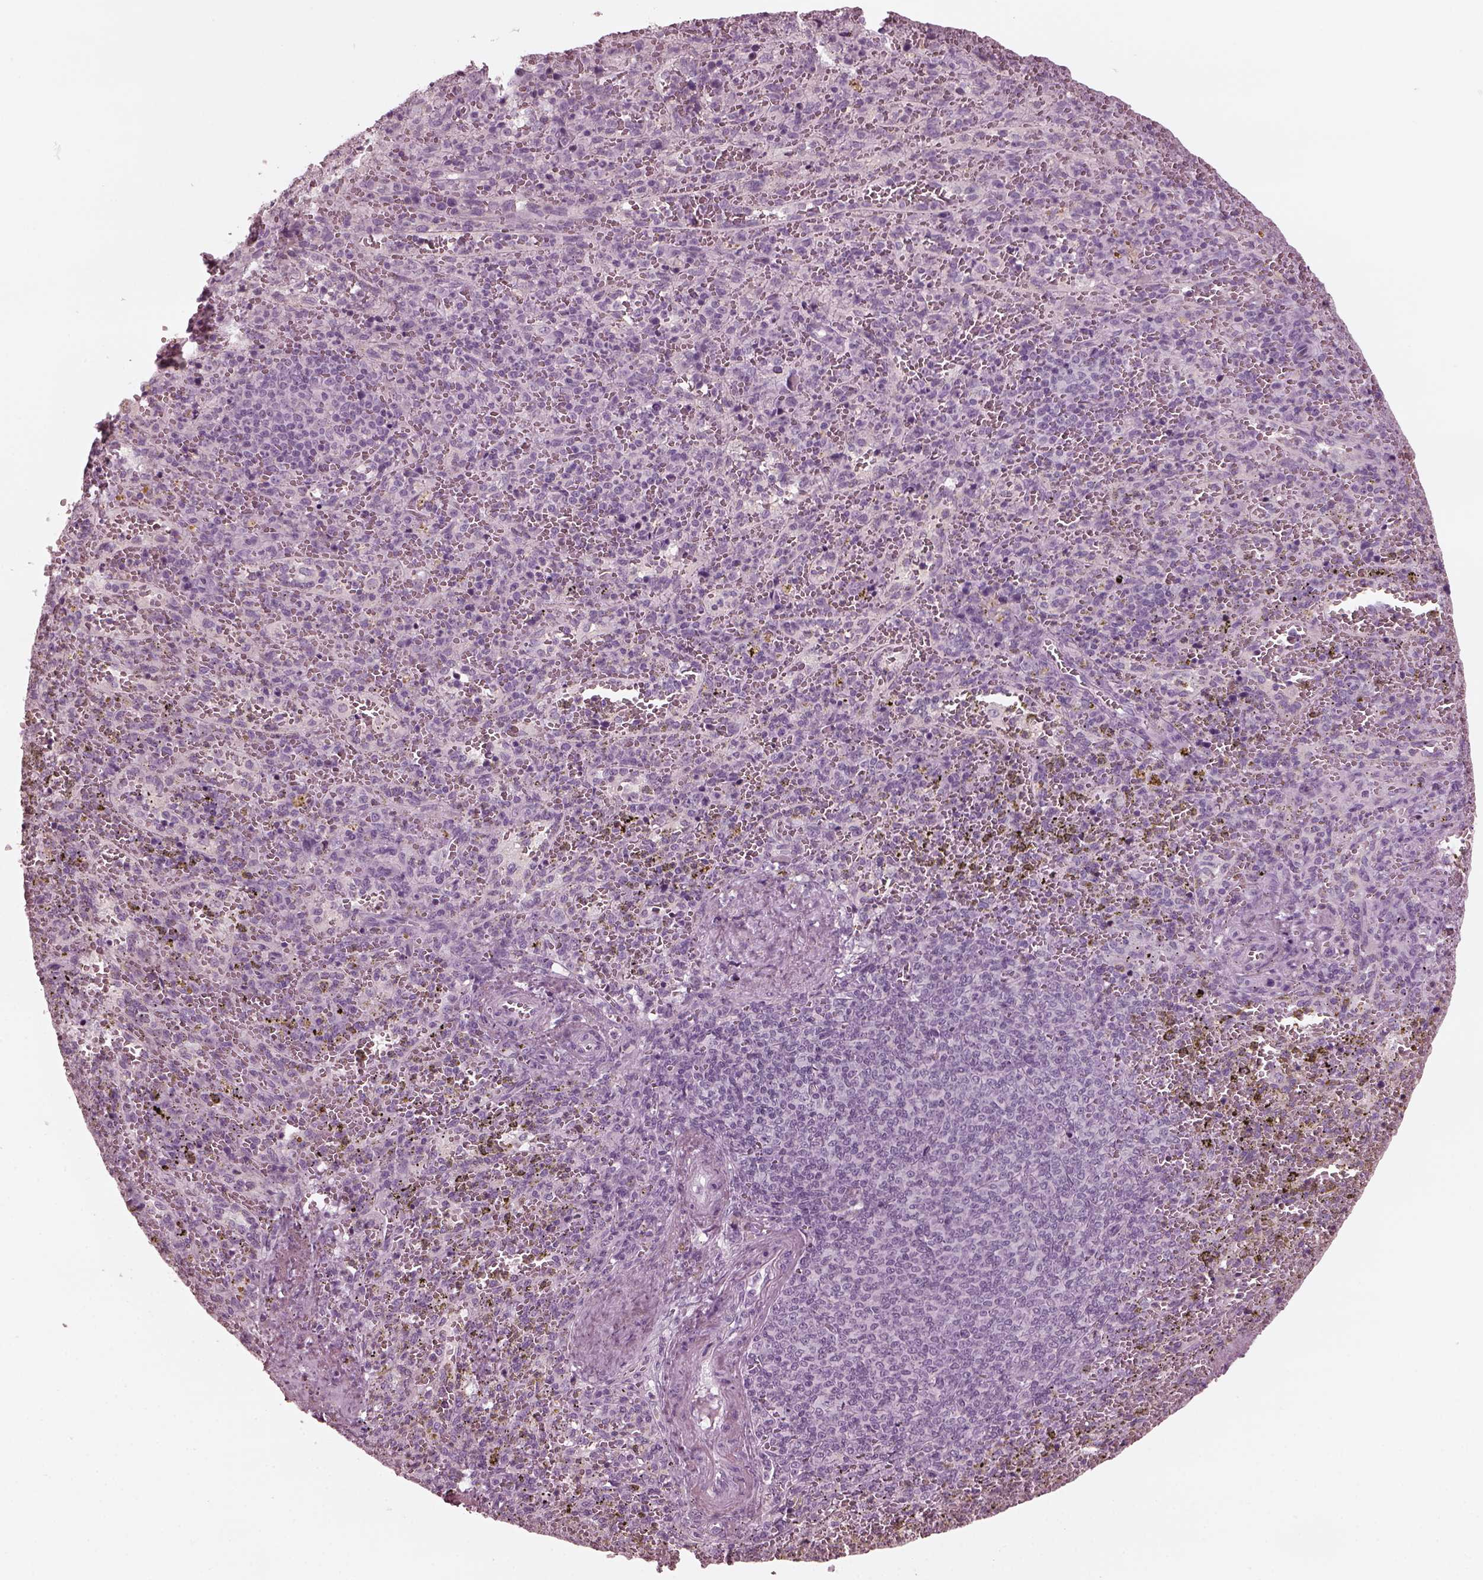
{"staining": {"intensity": "negative", "quantity": "none", "location": "none"}, "tissue": "spleen", "cell_type": "Cells in red pulp", "image_type": "normal", "snomed": [{"axis": "morphology", "description": "Normal tissue, NOS"}, {"axis": "topography", "description": "Spleen"}], "caption": "Spleen stained for a protein using immunohistochemistry demonstrates no positivity cells in red pulp.", "gene": "GRM6", "patient": {"sex": "female", "age": 50}}